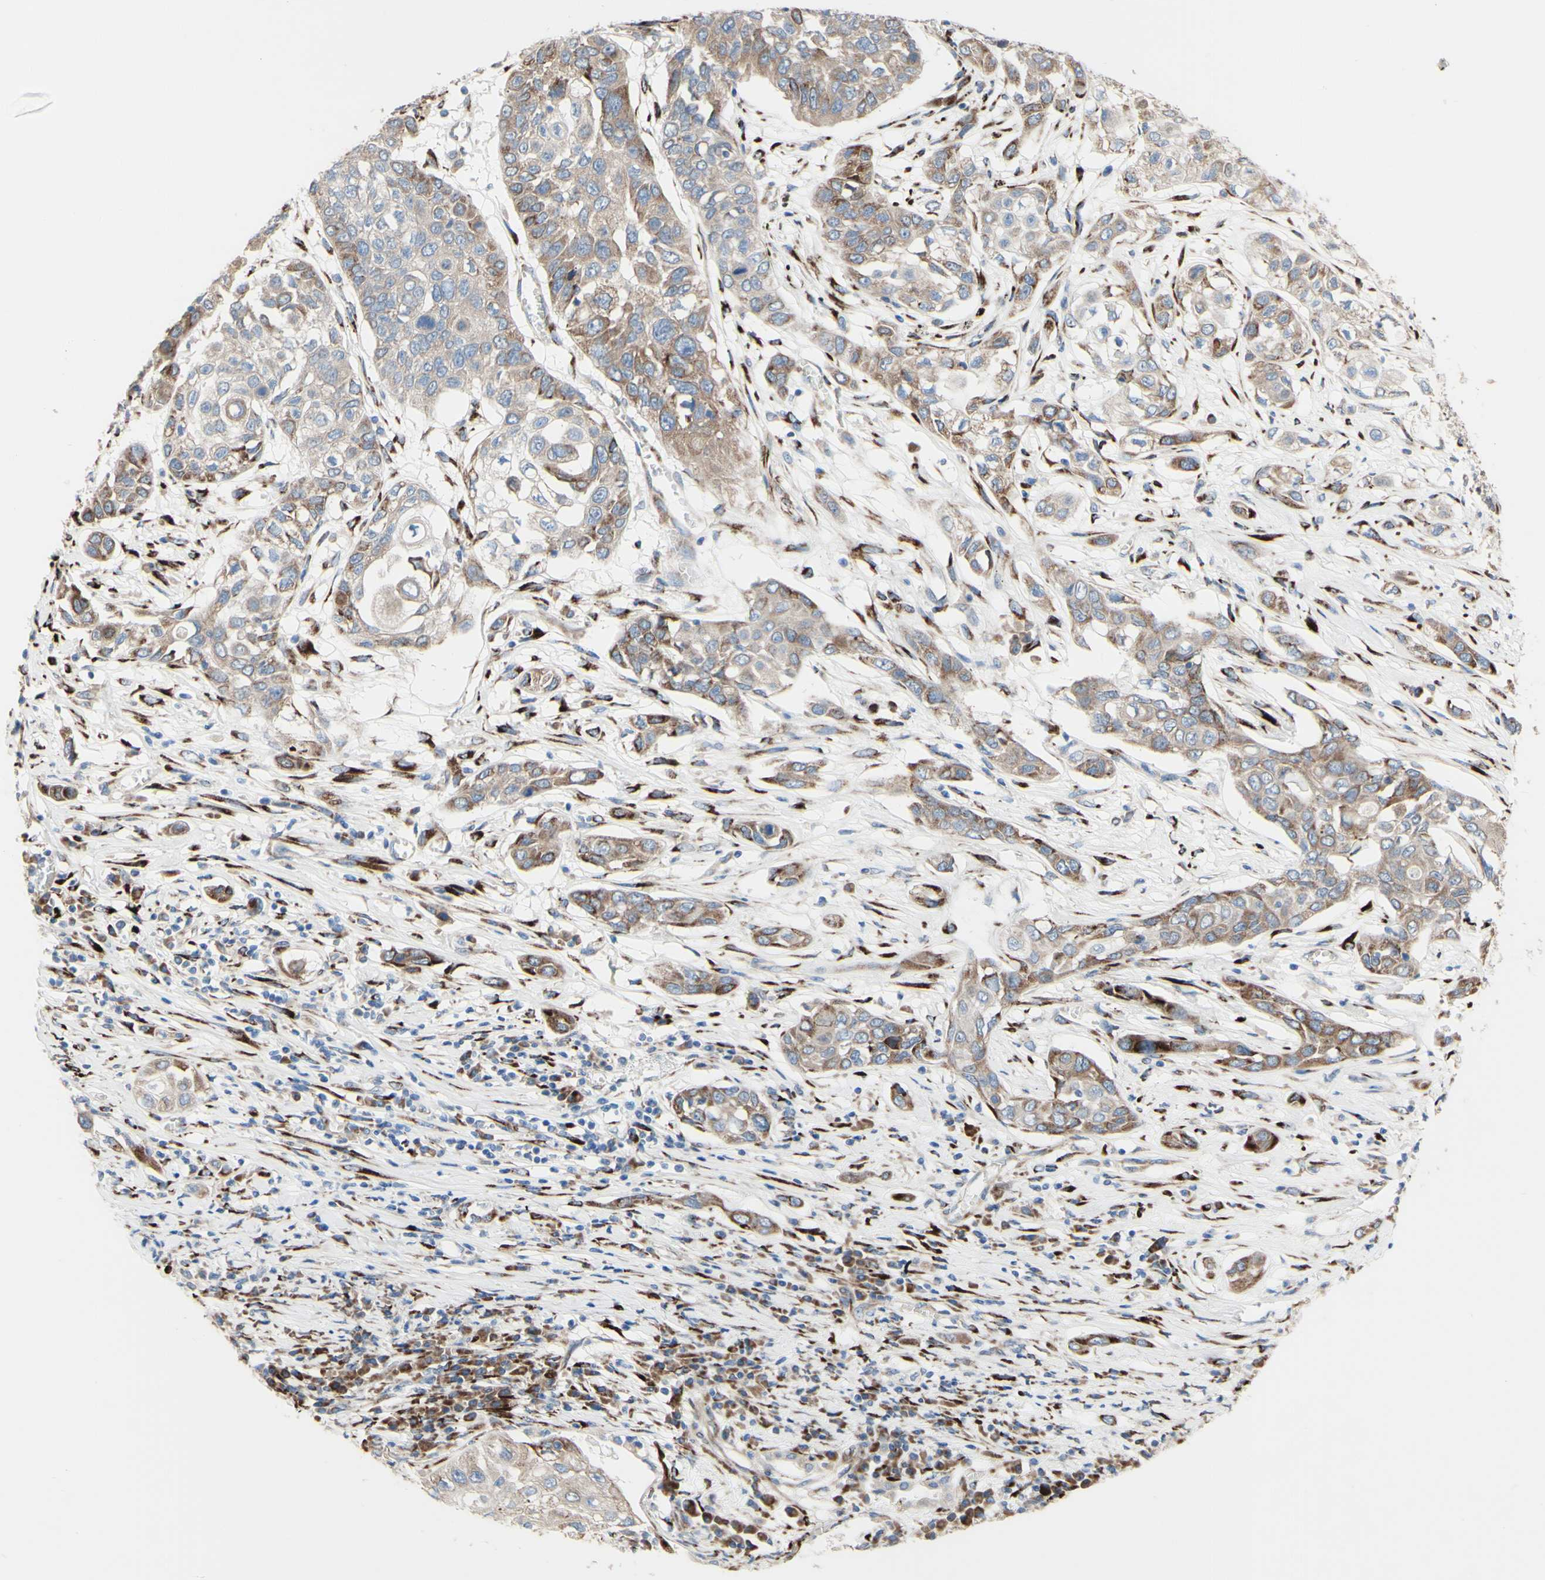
{"staining": {"intensity": "moderate", "quantity": ">75%", "location": "cytoplasmic/membranous"}, "tissue": "lung cancer", "cell_type": "Tumor cells", "image_type": "cancer", "snomed": [{"axis": "morphology", "description": "Squamous cell carcinoma, NOS"}, {"axis": "topography", "description": "Lung"}], "caption": "Squamous cell carcinoma (lung) was stained to show a protein in brown. There is medium levels of moderate cytoplasmic/membranous staining in approximately >75% of tumor cells.", "gene": "AGPAT5", "patient": {"sex": "male", "age": 71}}